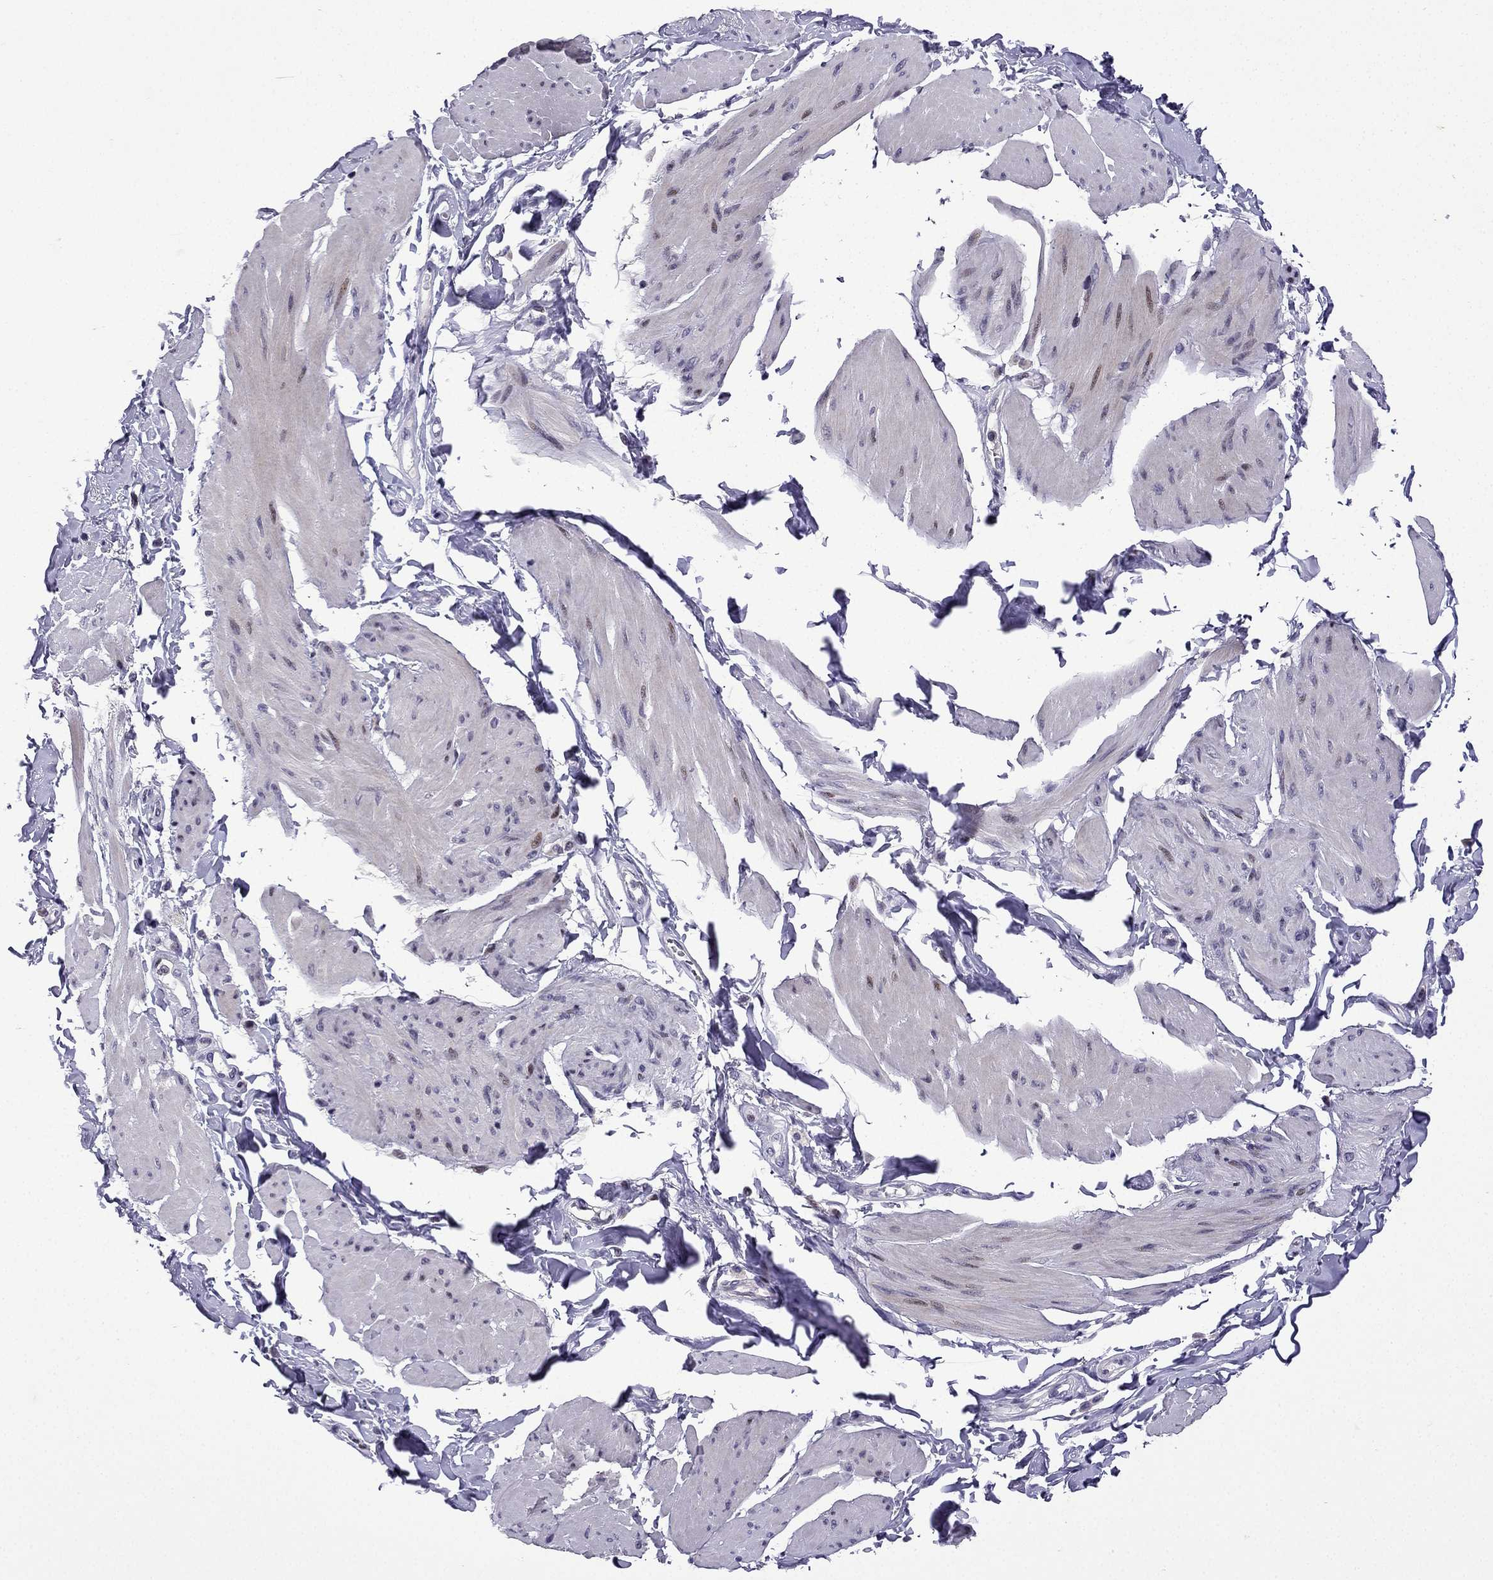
{"staining": {"intensity": "negative", "quantity": "none", "location": "none"}, "tissue": "smooth muscle", "cell_type": "Smooth muscle cells", "image_type": "normal", "snomed": [{"axis": "morphology", "description": "Normal tissue, NOS"}, {"axis": "topography", "description": "Adipose tissue"}, {"axis": "topography", "description": "Smooth muscle"}, {"axis": "topography", "description": "Peripheral nerve tissue"}], "caption": "Immunohistochemistry micrograph of unremarkable smooth muscle: human smooth muscle stained with DAB (3,3'-diaminobenzidine) displays no significant protein expression in smooth muscle cells.", "gene": "TTN", "patient": {"sex": "male", "age": 83}}